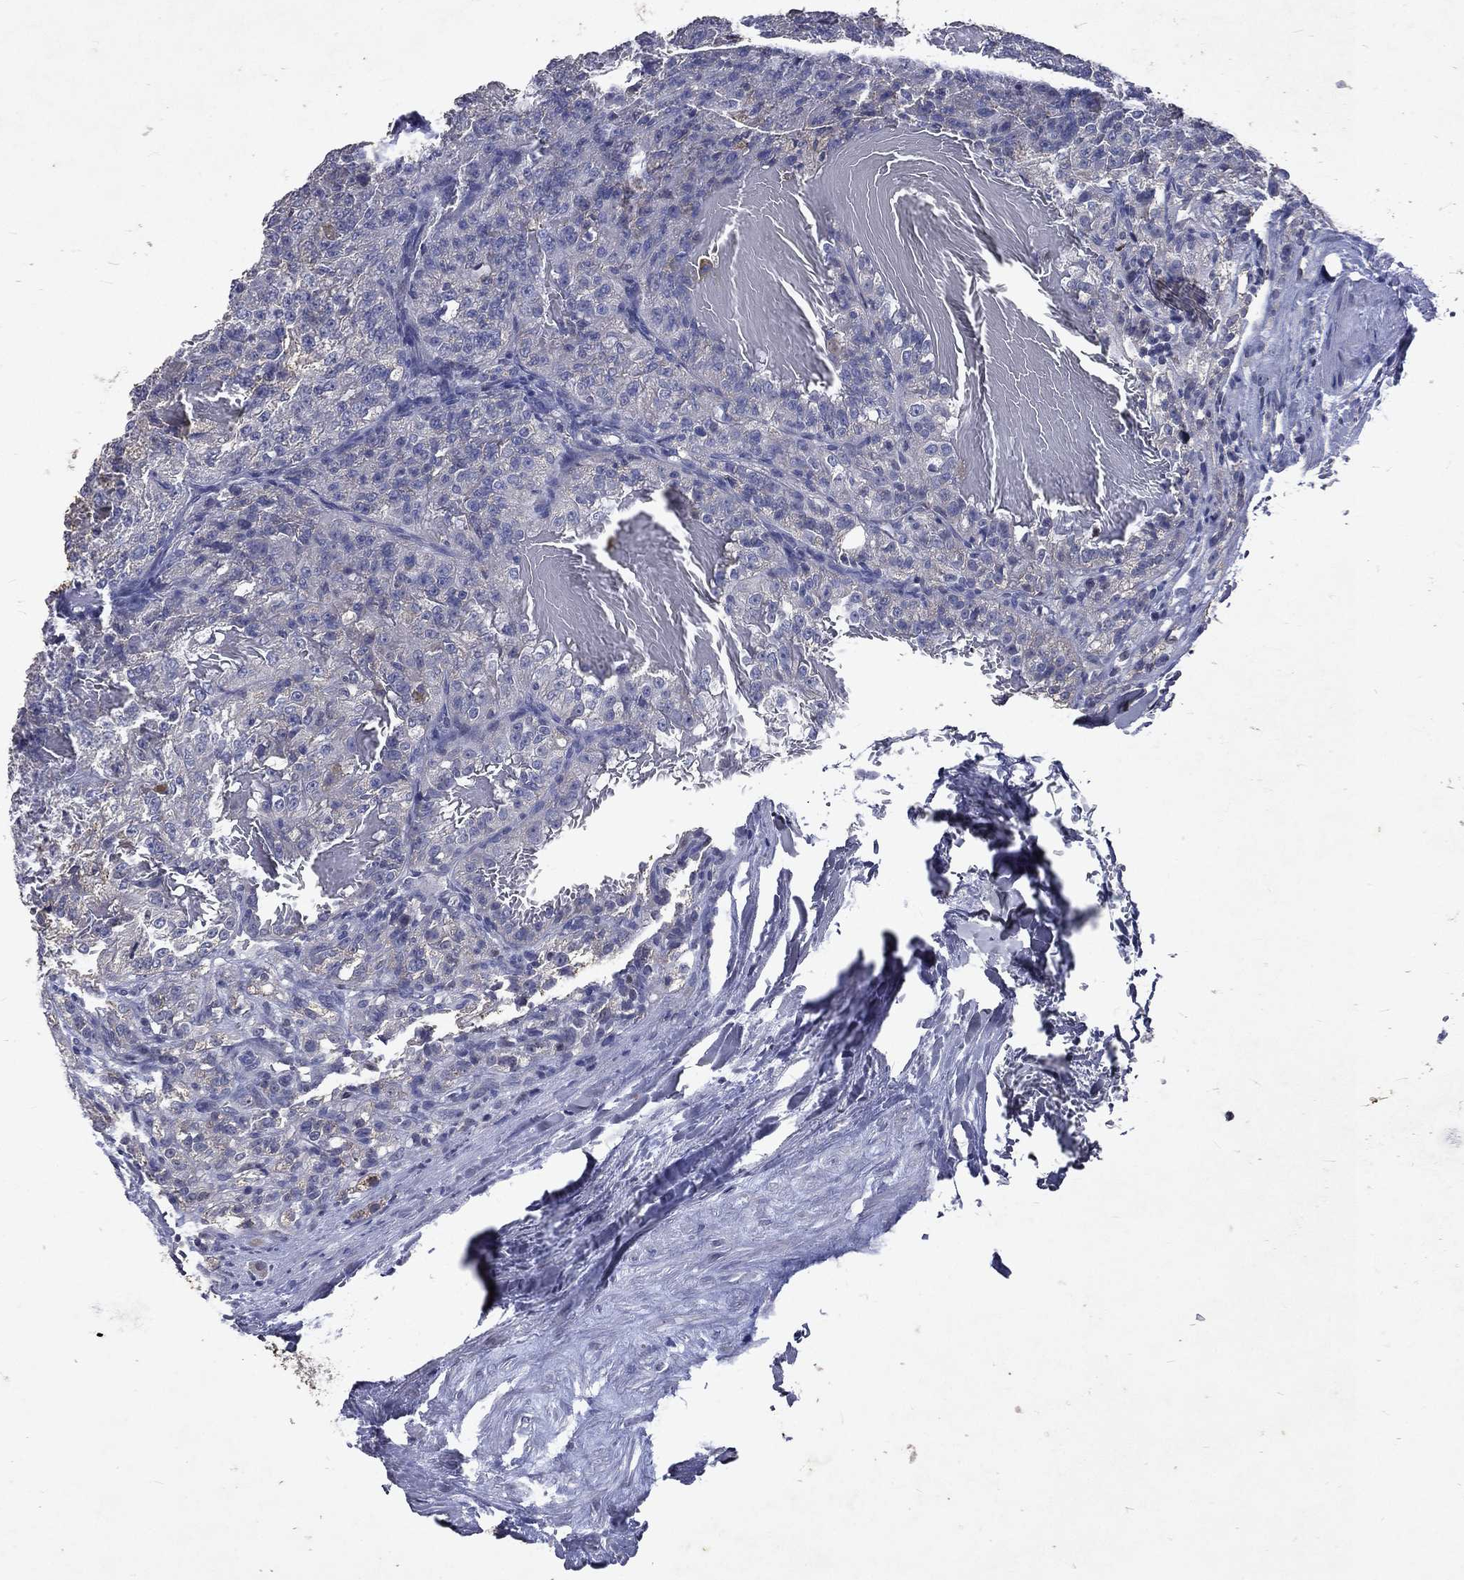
{"staining": {"intensity": "negative", "quantity": "none", "location": "none"}, "tissue": "renal cancer", "cell_type": "Tumor cells", "image_type": "cancer", "snomed": [{"axis": "morphology", "description": "Adenocarcinoma, NOS"}, {"axis": "topography", "description": "Kidney"}], "caption": "DAB immunohistochemical staining of human adenocarcinoma (renal) exhibits no significant staining in tumor cells.", "gene": "SLC34A2", "patient": {"sex": "female", "age": 63}}